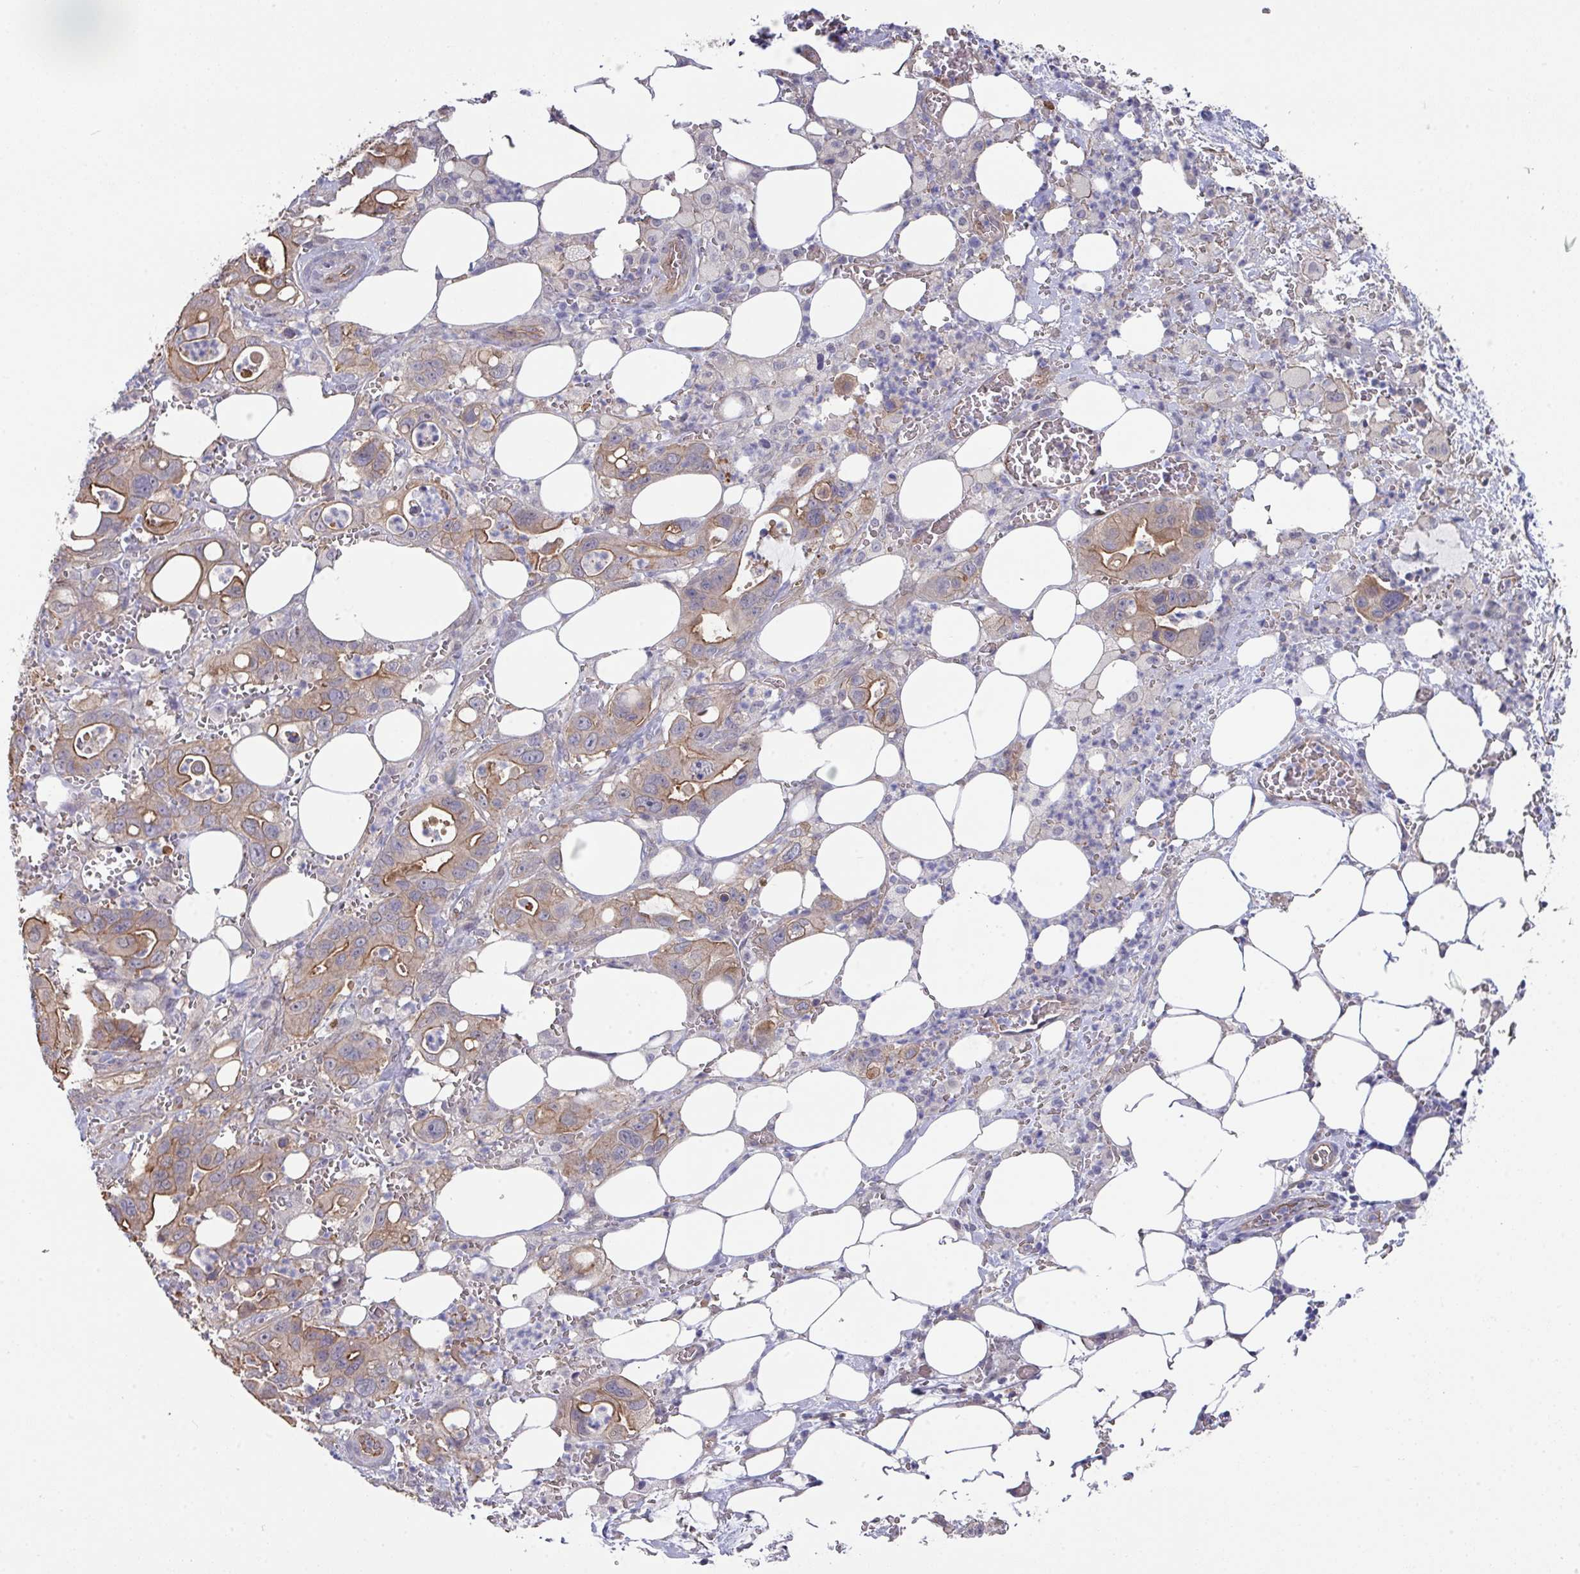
{"staining": {"intensity": "moderate", "quantity": "25%-75%", "location": "cytoplasmic/membranous"}, "tissue": "pancreatic cancer", "cell_type": "Tumor cells", "image_type": "cancer", "snomed": [{"axis": "morphology", "description": "Adenocarcinoma, NOS"}, {"axis": "topography", "description": "Pancreas"}], "caption": "Tumor cells show moderate cytoplasmic/membranous expression in about 25%-75% of cells in pancreatic cancer (adenocarcinoma). (DAB = brown stain, brightfield microscopy at high magnification).", "gene": "PRR5", "patient": {"sex": "male", "age": 61}}